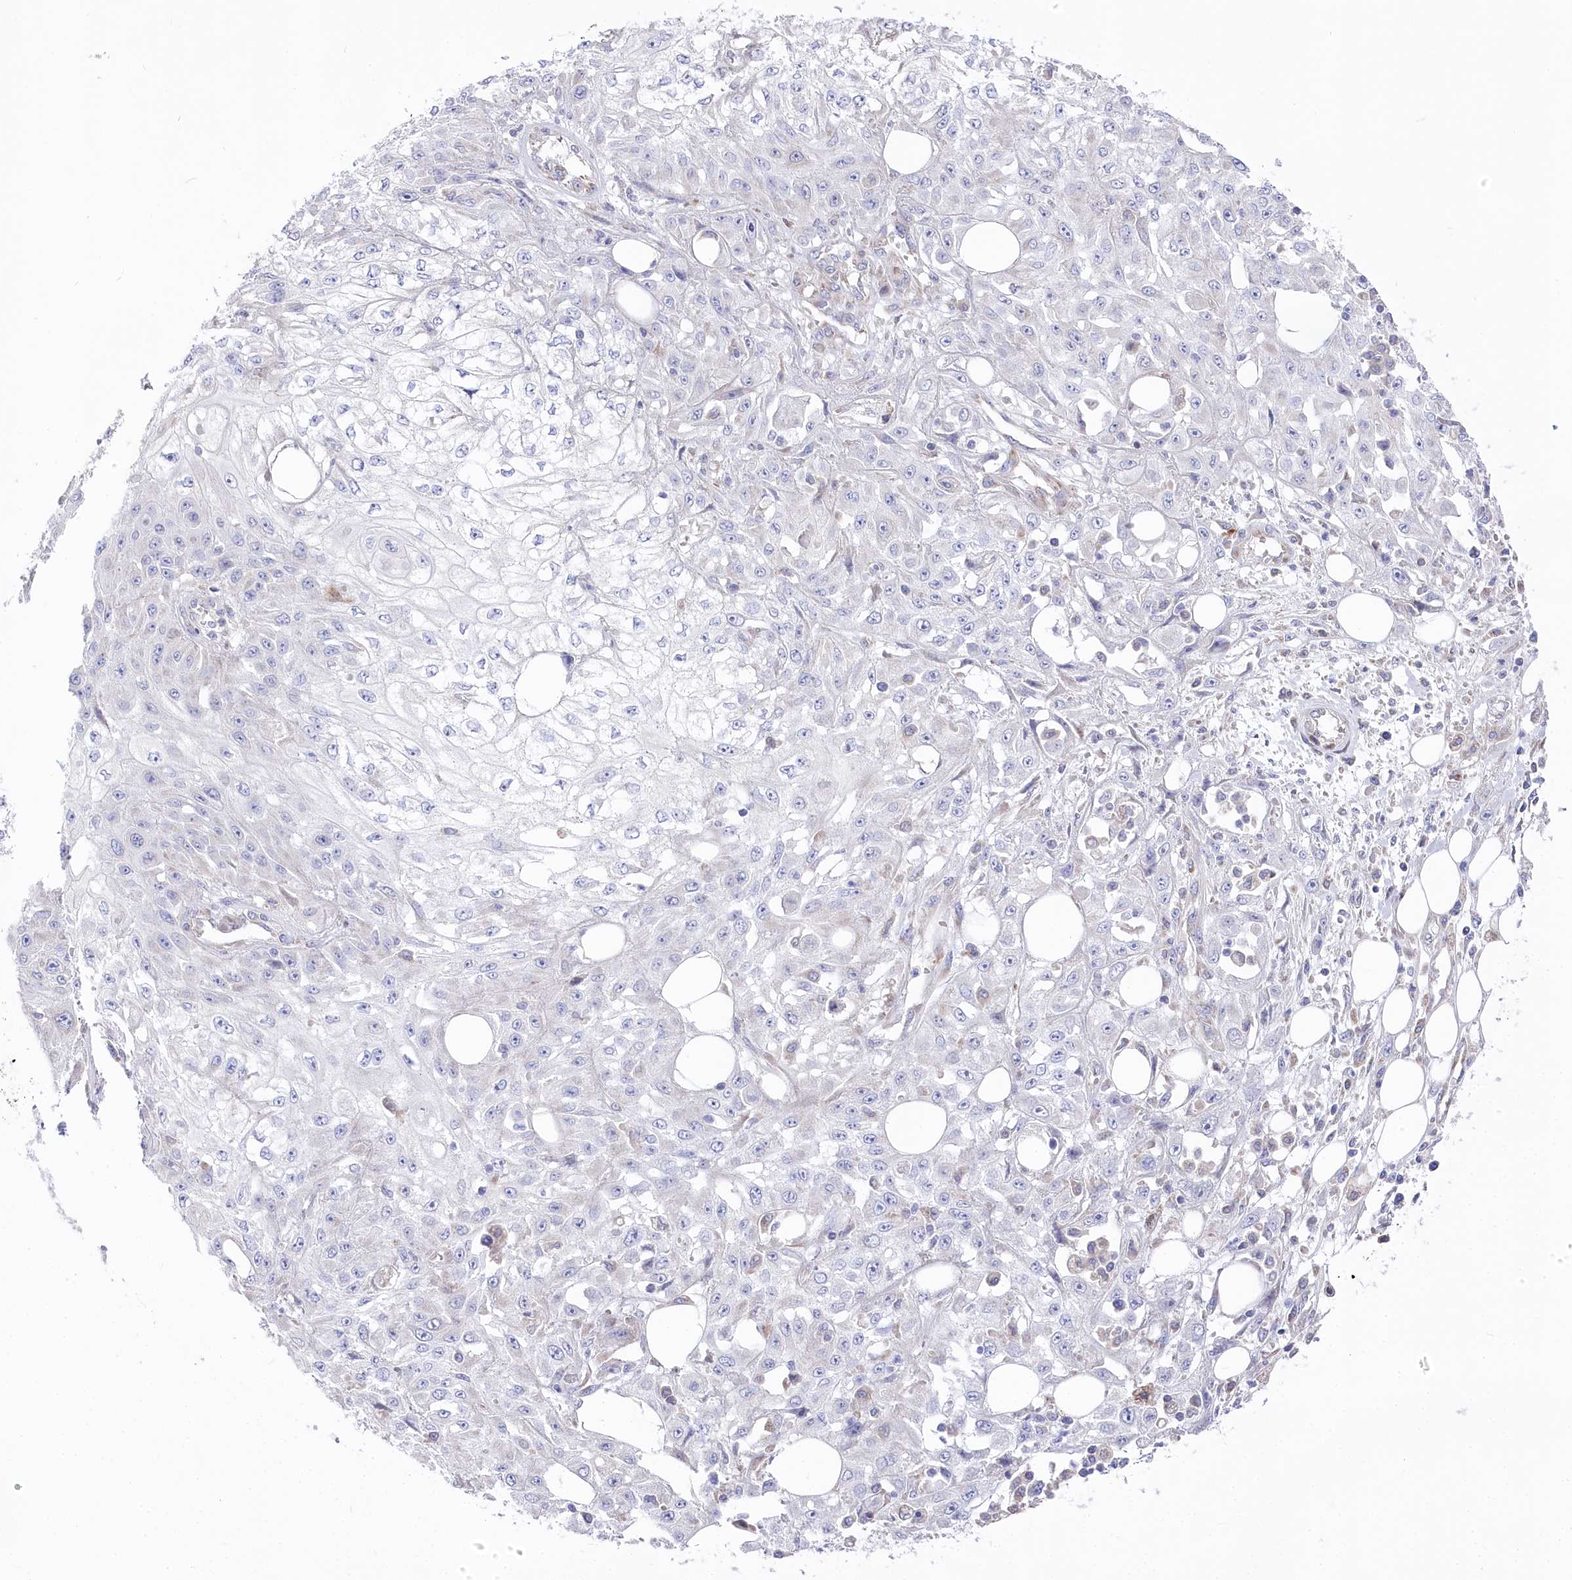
{"staining": {"intensity": "negative", "quantity": "none", "location": "none"}, "tissue": "skin cancer", "cell_type": "Tumor cells", "image_type": "cancer", "snomed": [{"axis": "morphology", "description": "Squamous cell carcinoma, NOS"}, {"axis": "morphology", "description": "Squamous cell carcinoma, metastatic, NOS"}, {"axis": "topography", "description": "Skin"}, {"axis": "topography", "description": "Lymph node"}], "caption": "High power microscopy photomicrograph of an IHC micrograph of skin metastatic squamous cell carcinoma, revealing no significant positivity in tumor cells.", "gene": "POGLUT1", "patient": {"sex": "male", "age": 75}}